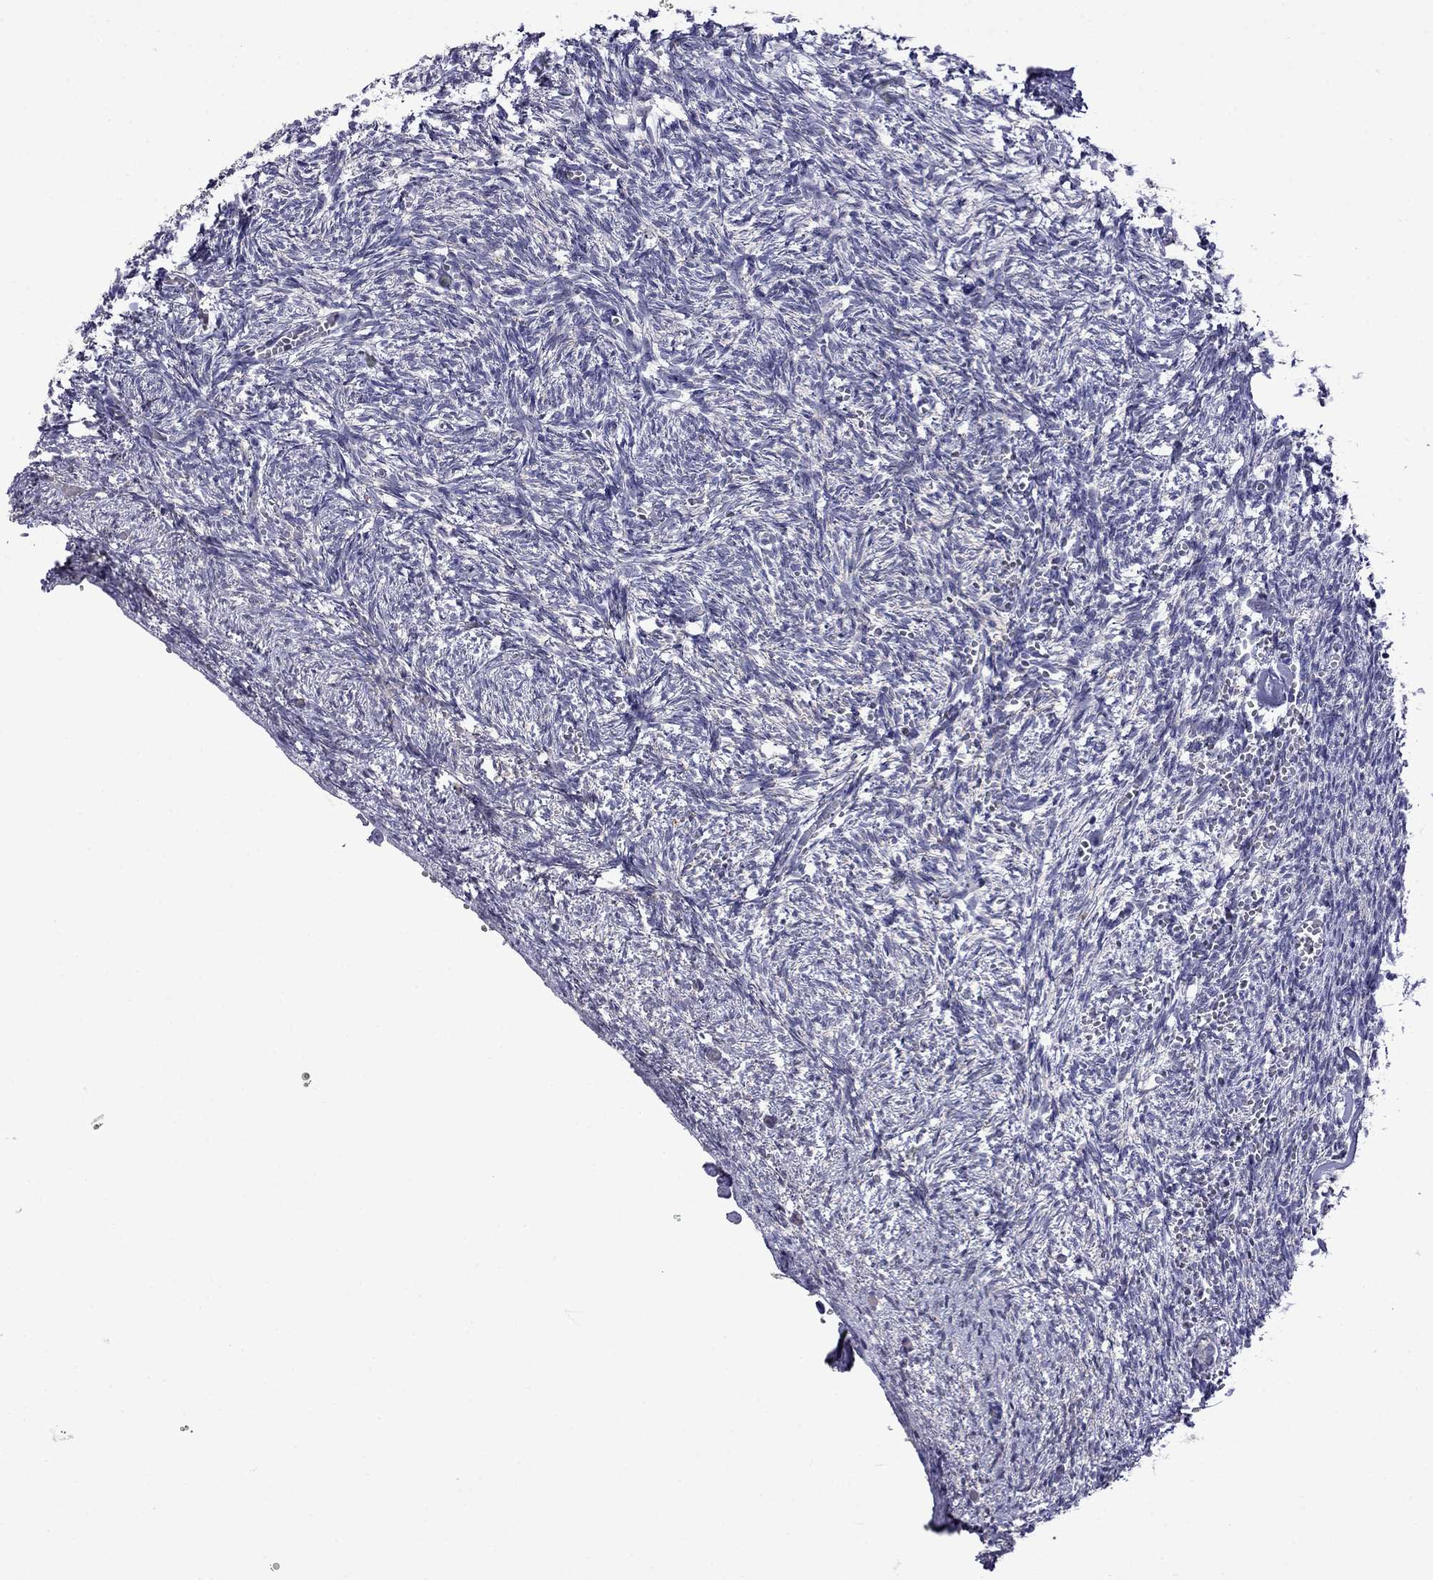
{"staining": {"intensity": "negative", "quantity": "none", "location": "none"}, "tissue": "ovary", "cell_type": "Follicle cells", "image_type": "normal", "snomed": [{"axis": "morphology", "description": "Normal tissue, NOS"}, {"axis": "topography", "description": "Ovary"}], "caption": "Follicle cells are negative for brown protein staining in benign ovary.", "gene": "STAR", "patient": {"sex": "female", "age": 43}}